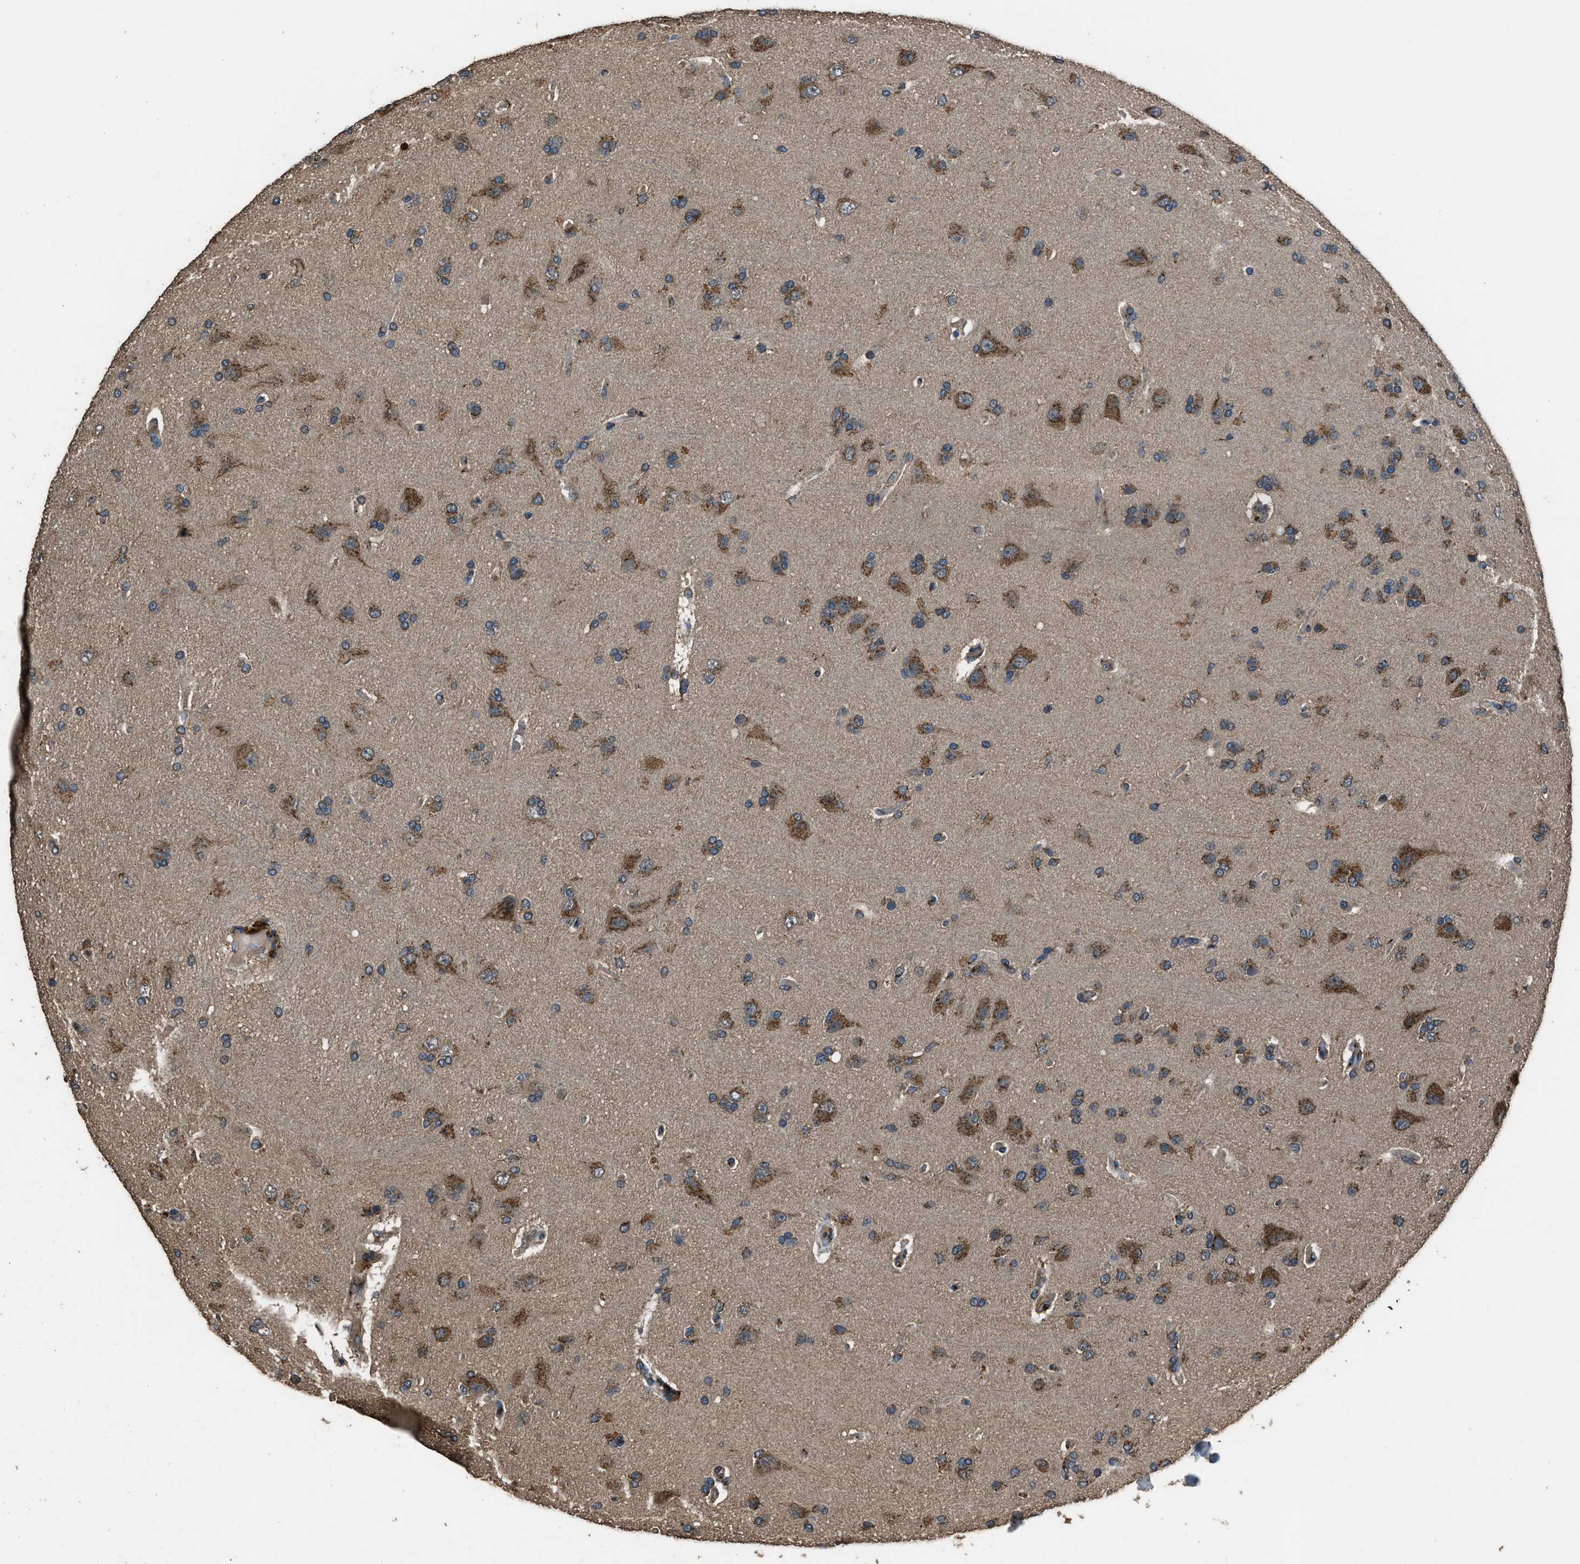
{"staining": {"intensity": "moderate", "quantity": ">75%", "location": "cytoplasmic/membranous"}, "tissue": "glioma", "cell_type": "Tumor cells", "image_type": "cancer", "snomed": [{"axis": "morphology", "description": "Glioma, malignant, High grade"}, {"axis": "topography", "description": "Brain"}], "caption": "Glioma was stained to show a protein in brown. There is medium levels of moderate cytoplasmic/membranous expression in about >75% of tumor cells.", "gene": "SLC38A10", "patient": {"sex": "male", "age": 72}}